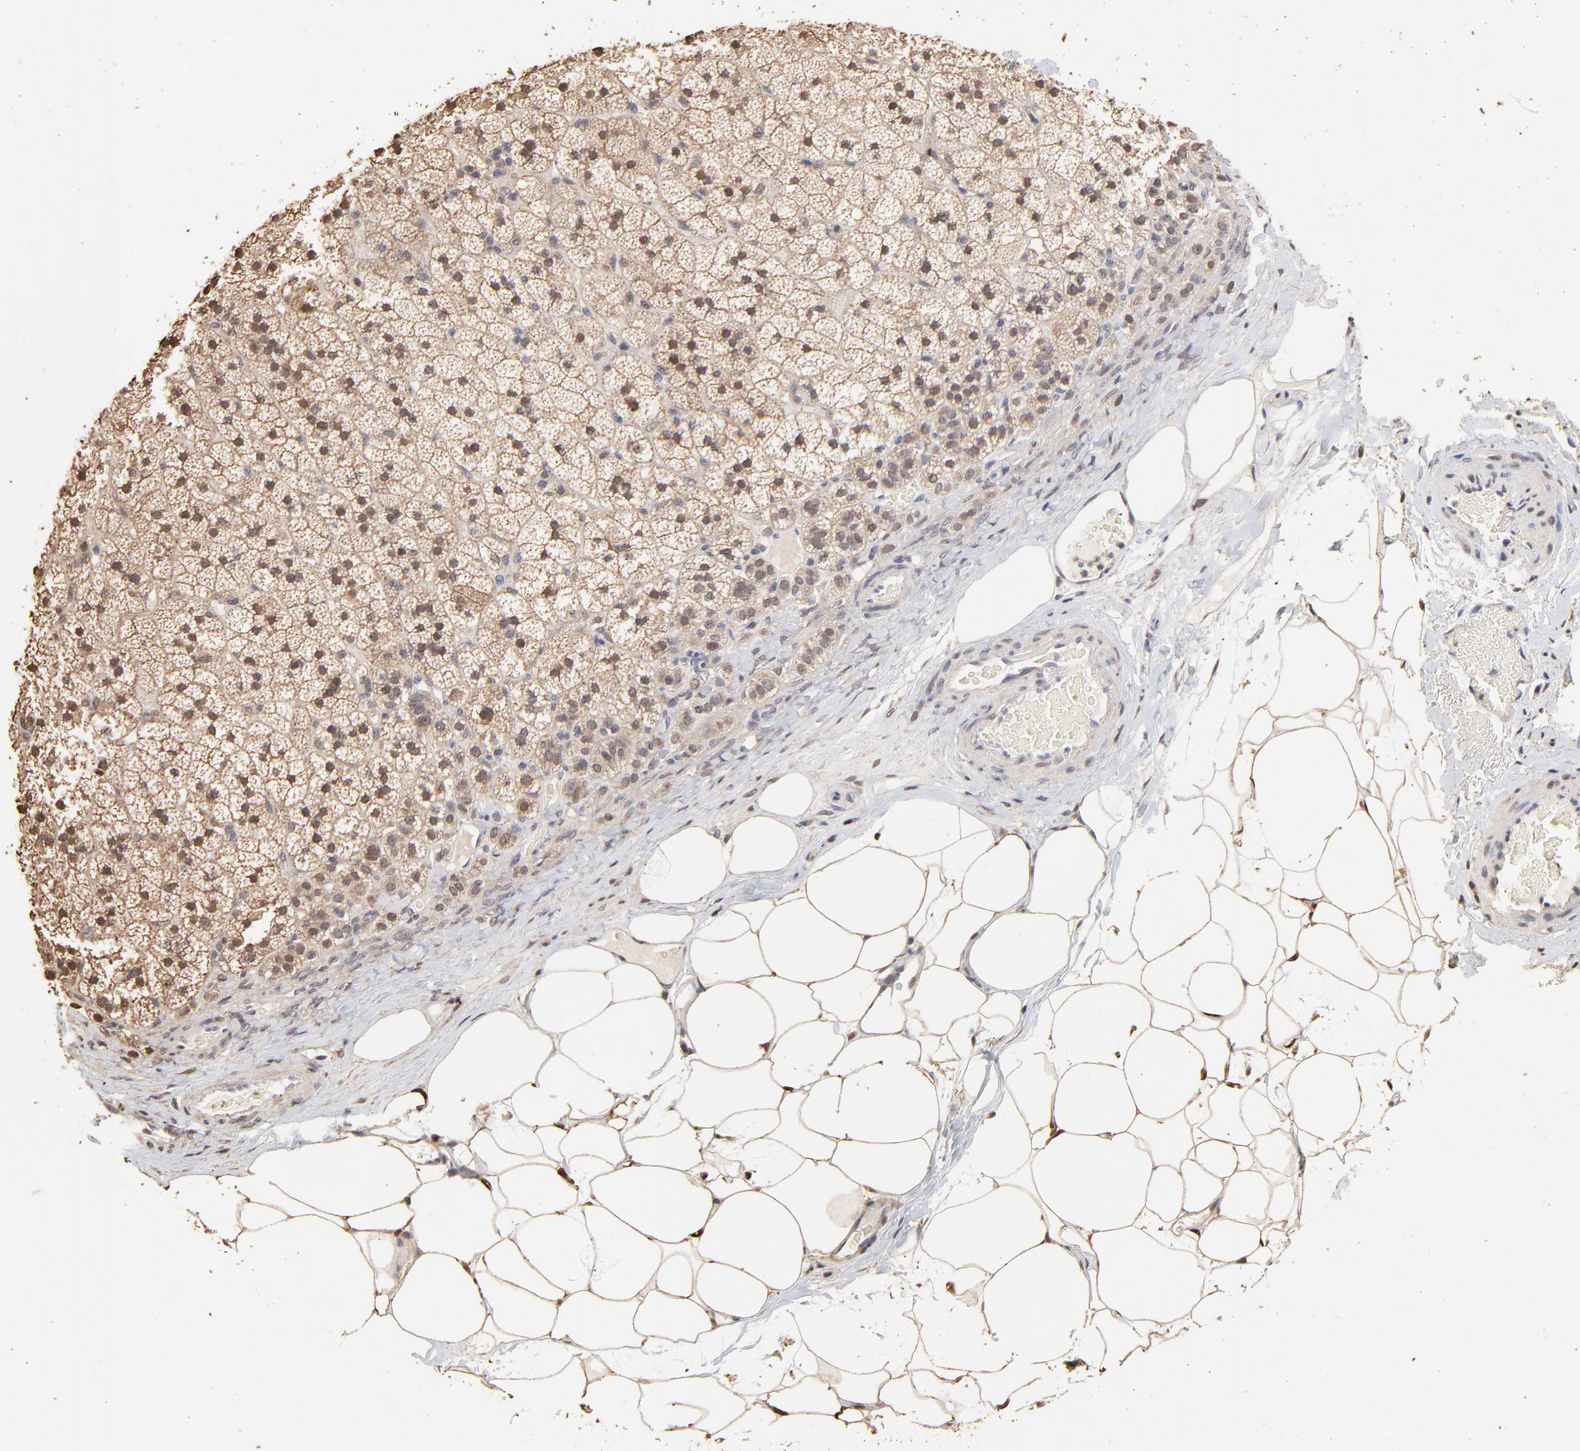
{"staining": {"intensity": "weak", "quantity": "25%-75%", "location": "cytoplasmic/membranous,nuclear"}, "tissue": "adrenal gland", "cell_type": "Glandular cells", "image_type": "normal", "snomed": [{"axis": "morphology", "description": "Normal tissue, NOS"}, {"axis": "topography", "description": "Adrenal gland"}], "caption": "The micrograph displays immunohistochemical staining of unremarkable adrenal gland. There is weak cytoplasmic/membranous,nuclear expression is present in approximately 25%-75% of glandular cells. (IHC, brightfield microscopy, high magnification).", "gene": "BIRC5", "patient": {"sex": "male", "age": 35}}